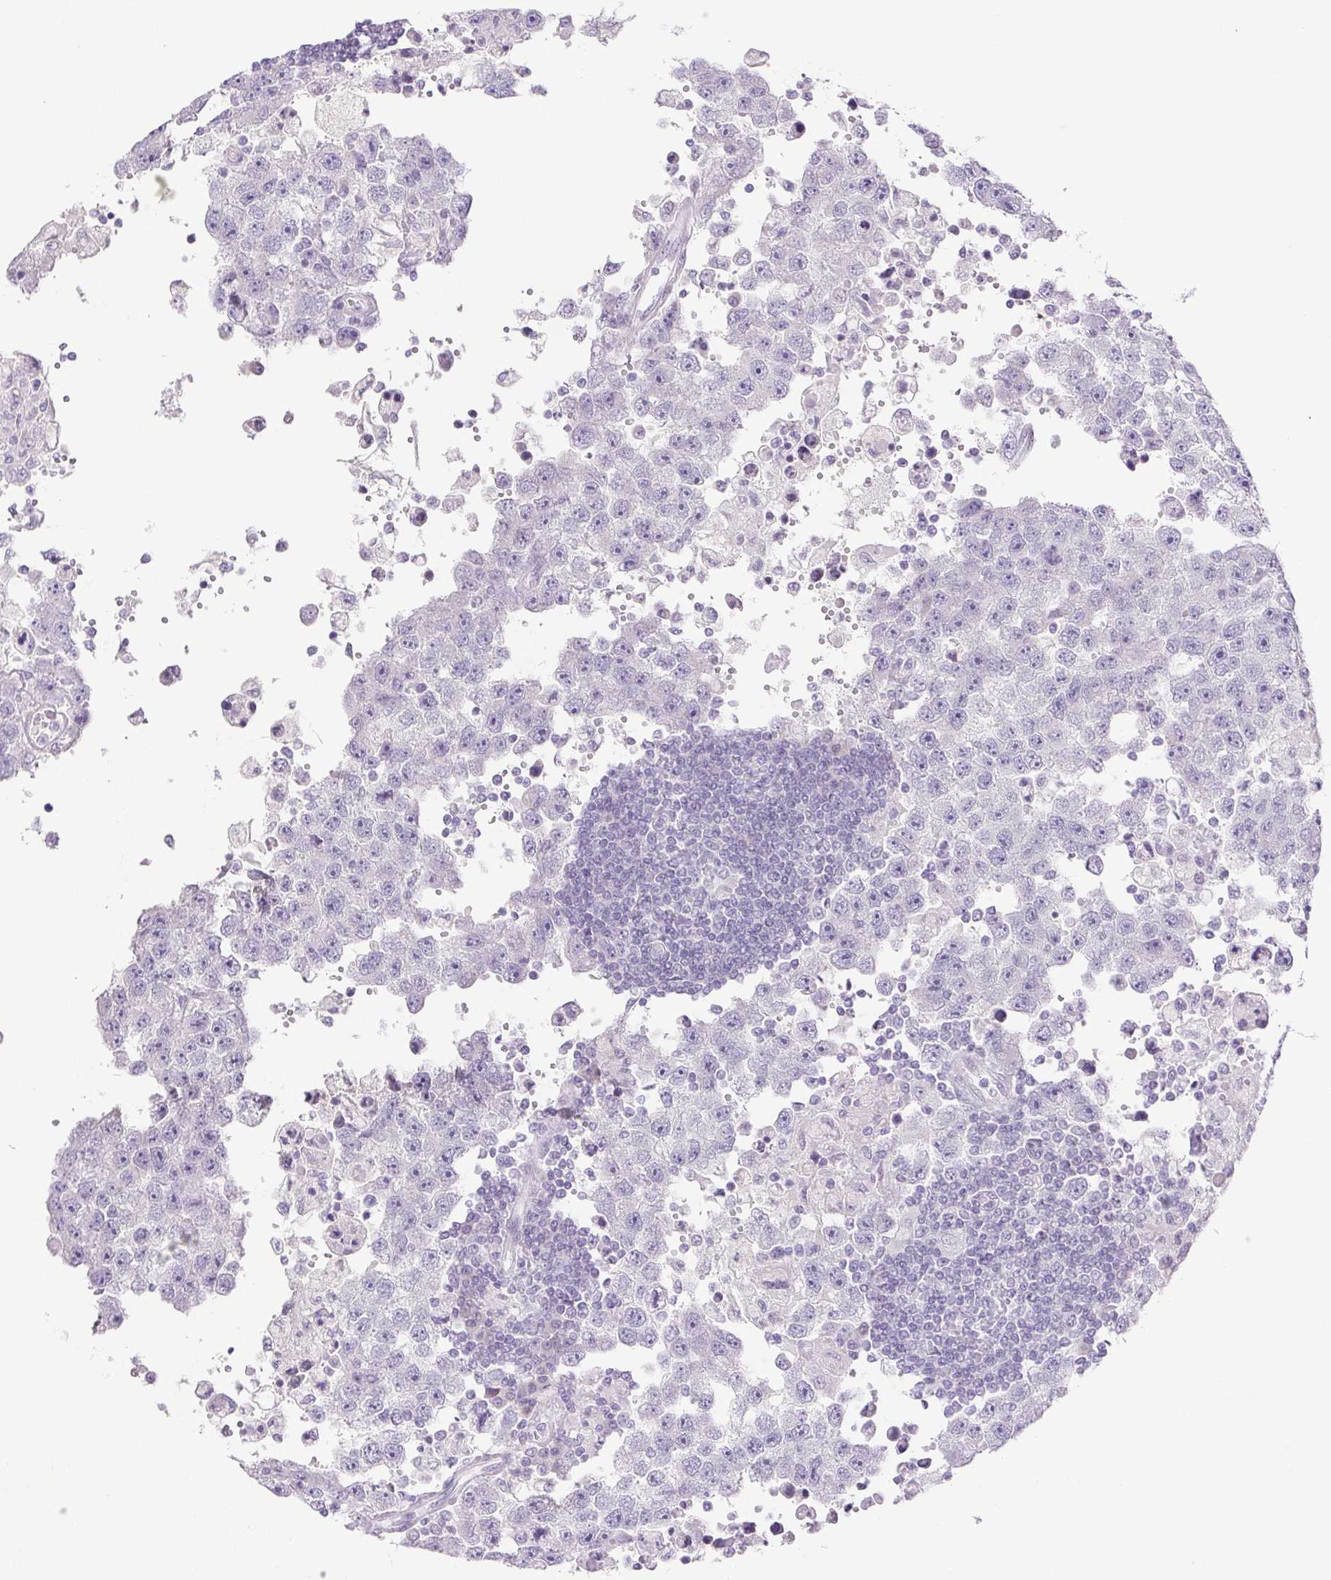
{"staining": {"intensity": "negative", "quantity": "none", "location": "none"}, "tissue": "testis cancer", "cell_type": "Tumor cells", "image_type": "cancer", "snomed": [{"axis": "morphology", "description": "Carcinoma, Embryonal, NOS"}, {"axis": "topography", "description": "Testis"}], "caption": "An IHC image of testis embryonal carcinoma is shown. There is no staining in tumor cells of testis embryonal carcinoma.", "gene": "PAPPA2", "patient": {"sex": "male", "age": 83}}